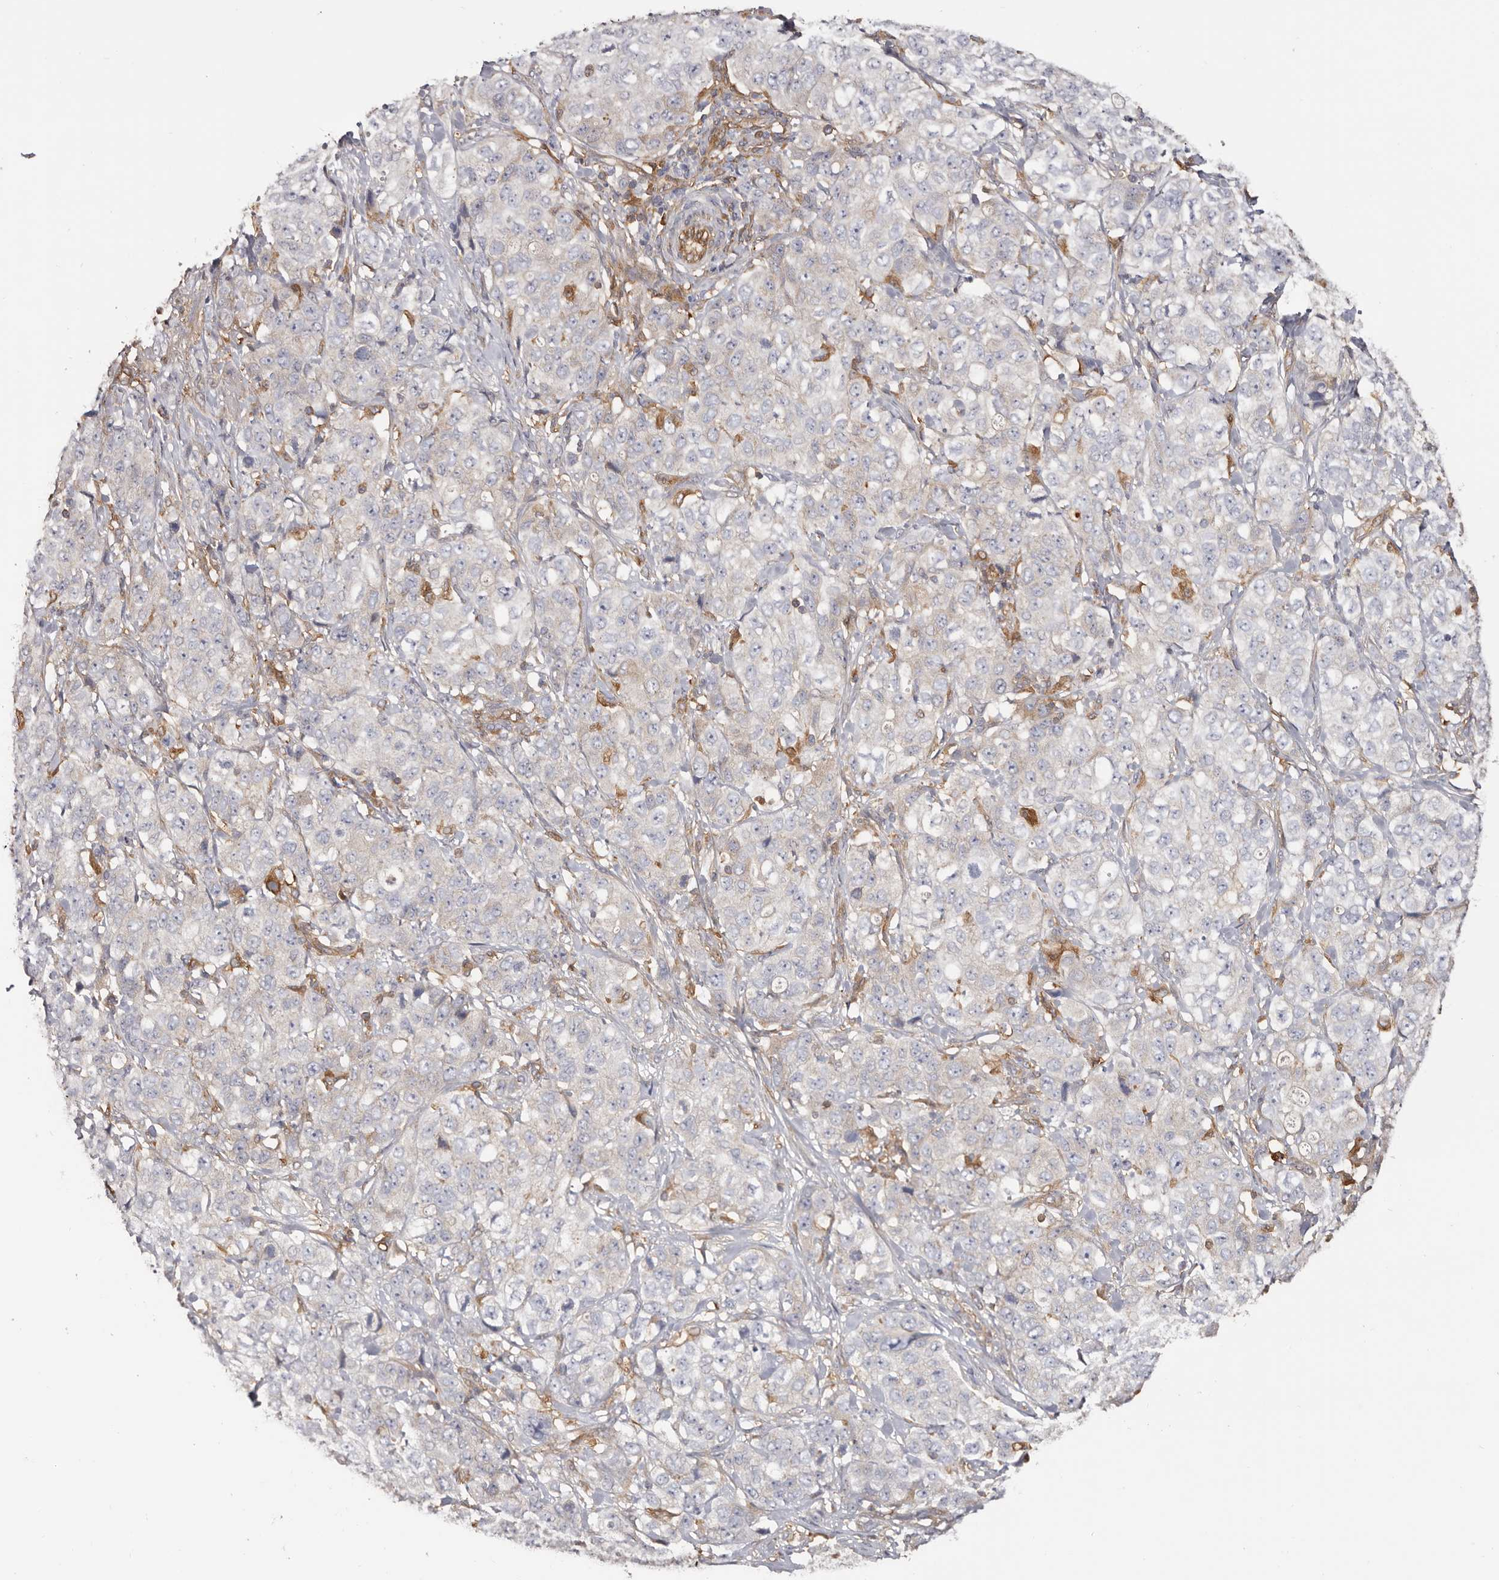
{"staining": {"intensity": "negative", "quantity": "none", "location": "none"}, "tissue": "stomach cancer", "cell_type": "Tumor cells", "image_type": "cancer", "snomed": [{"axis": "morphology", "description": "Adenocarcinoma, NOS"}, {"axis": "topography", "description": "Stomach"}], "caption": "Human stomach adenocarcinoma stained for a protein using immunohistochemistry (IHC) reveals no positivity in tumor cells.", "gene": "LAP3", "patient": {"sex": "male", "age": 48}}